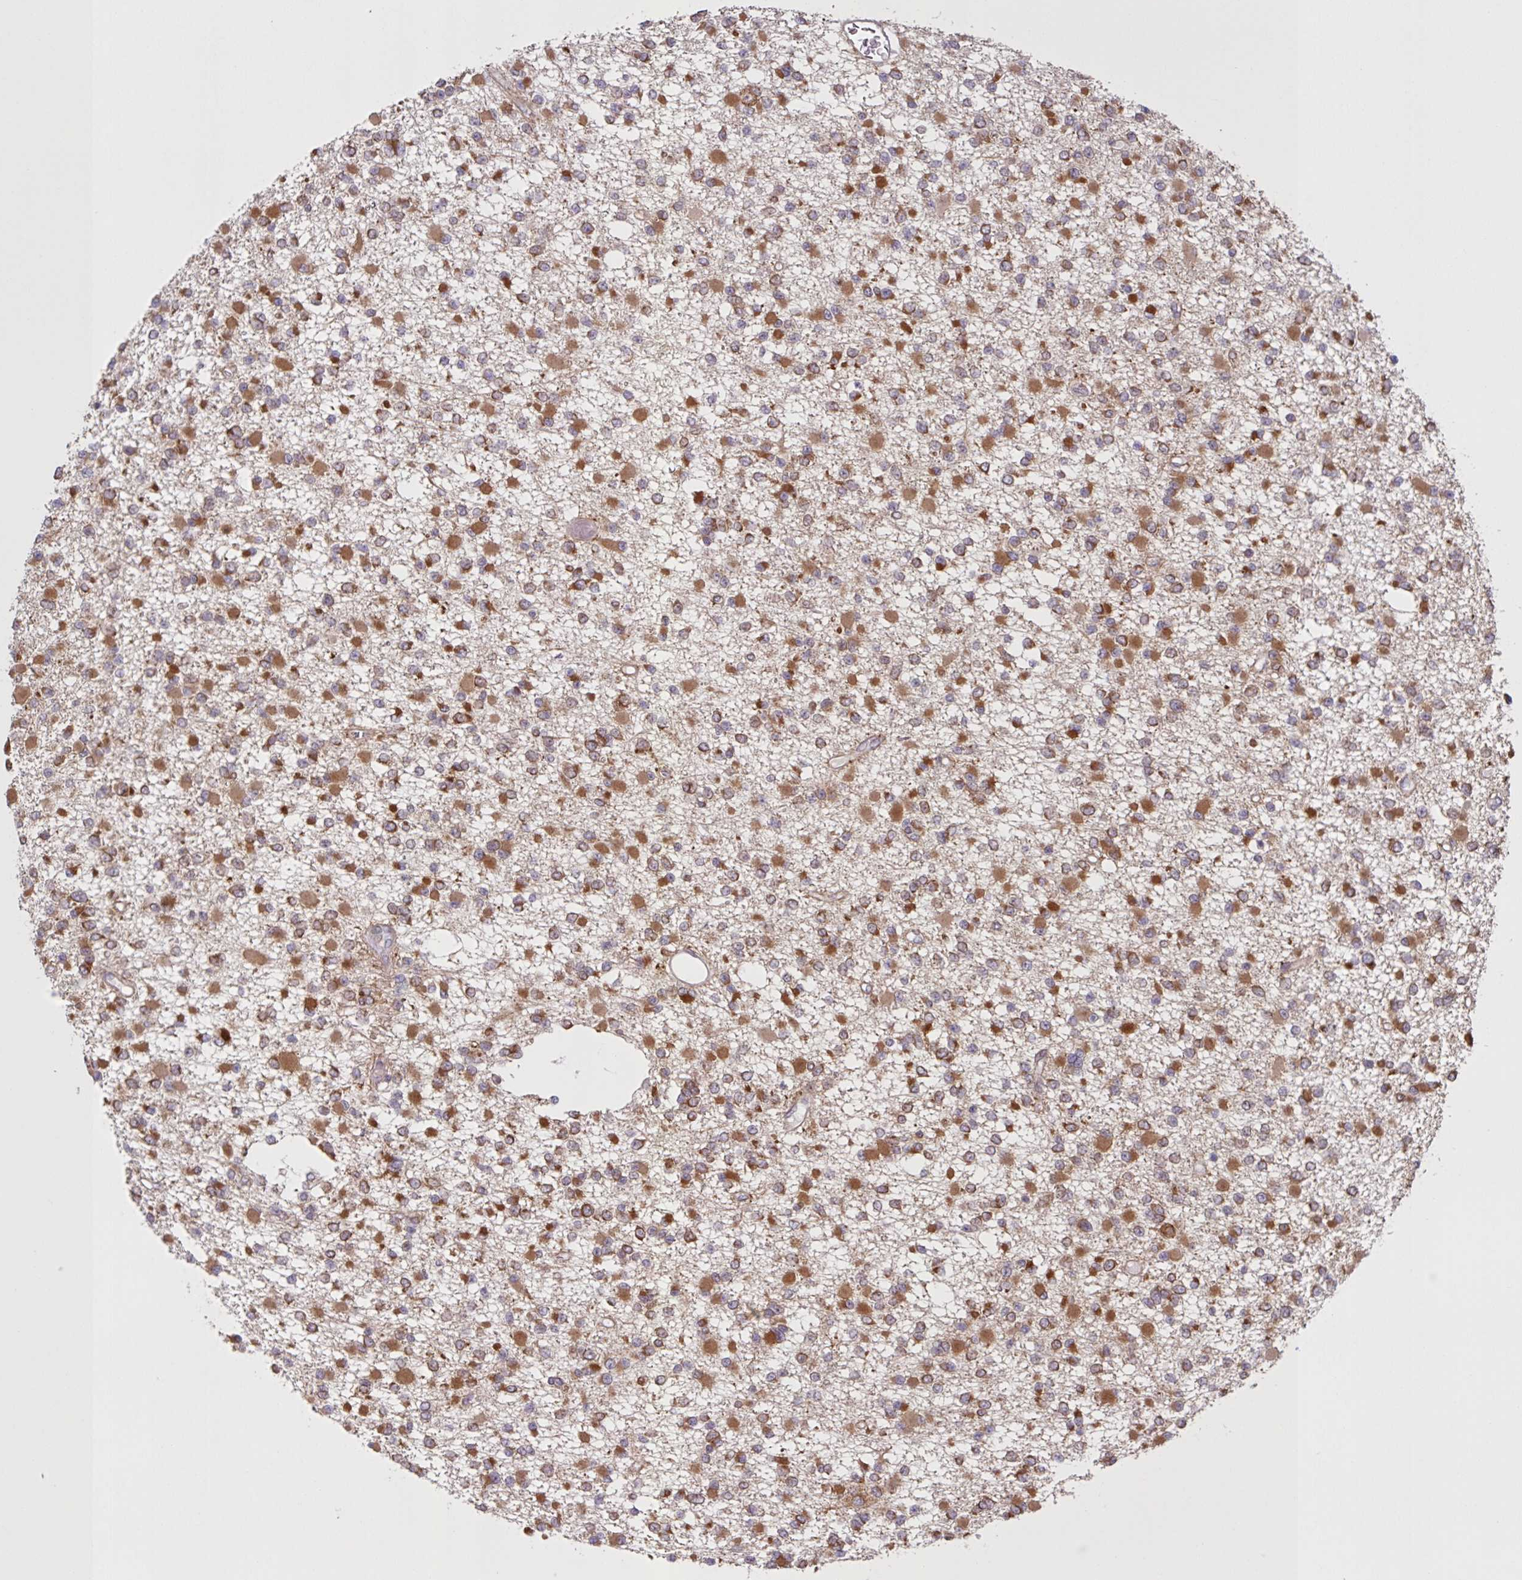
{"staining": {"intensity": "moderate", "quantity": ">75%", "location": "cytoplasmic/membranous"}, "tissue": "glioma", "cell_type": "Tumor cells", "image_type": "cancer", "snomed": [{"axis": "morphology", "description": "Glioma, malignant, Low grade"}, {"axis": "topography", "description": "Brain"}], "caption": "Human malignant low-grade glioma stained with a brown dye shows moderate cytoplasmic/membranous positive staining in about >75% of tumor cells.", "gene": "CAMLG", "patient": {"sex": "female", "age": 22}}